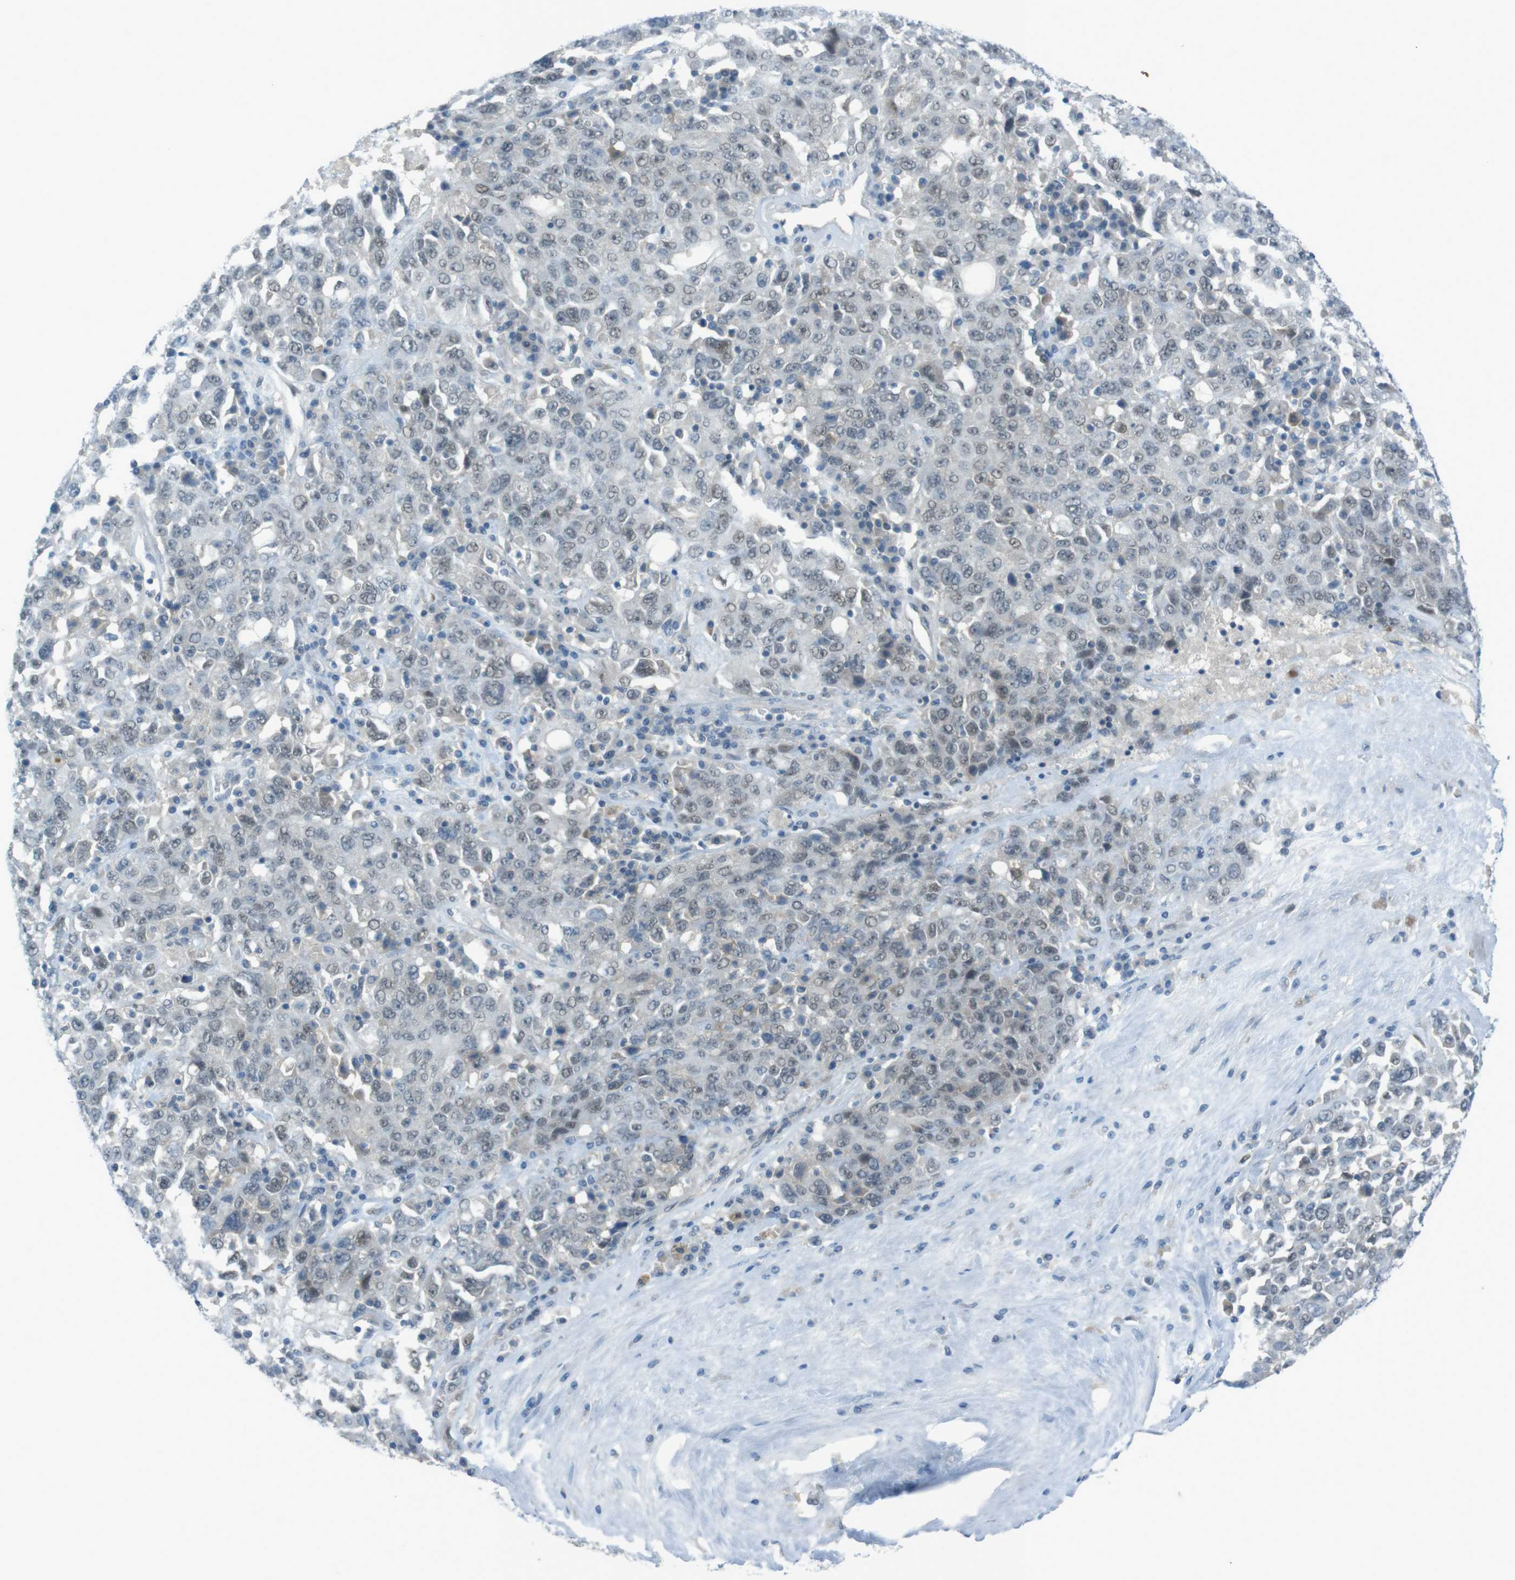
{"staining": {"intensity": "weak", "quantity": "<25%", "location": "nuclear"}, "tissue": "ovarian cancer", "cell_type": "Tumor cells", "image_type": "cancer", "snomed": [{"axis": "morphology", "description": "Carcinoma, endometroid"}, {"axis": "topography", "description": "Ovary"}], "caption": "Immunohistochemistry histopathology image of human ovarian cancer (endometroid carcinoma) stained for a protein (brown), which displays no staining in tumor cells. (DAB immunohistochemistry (IHC) visualized using brightfield microscopy, high magnification).", "gene": "ZDHHC20", "patient": {"sex": "female", "age": 62}}